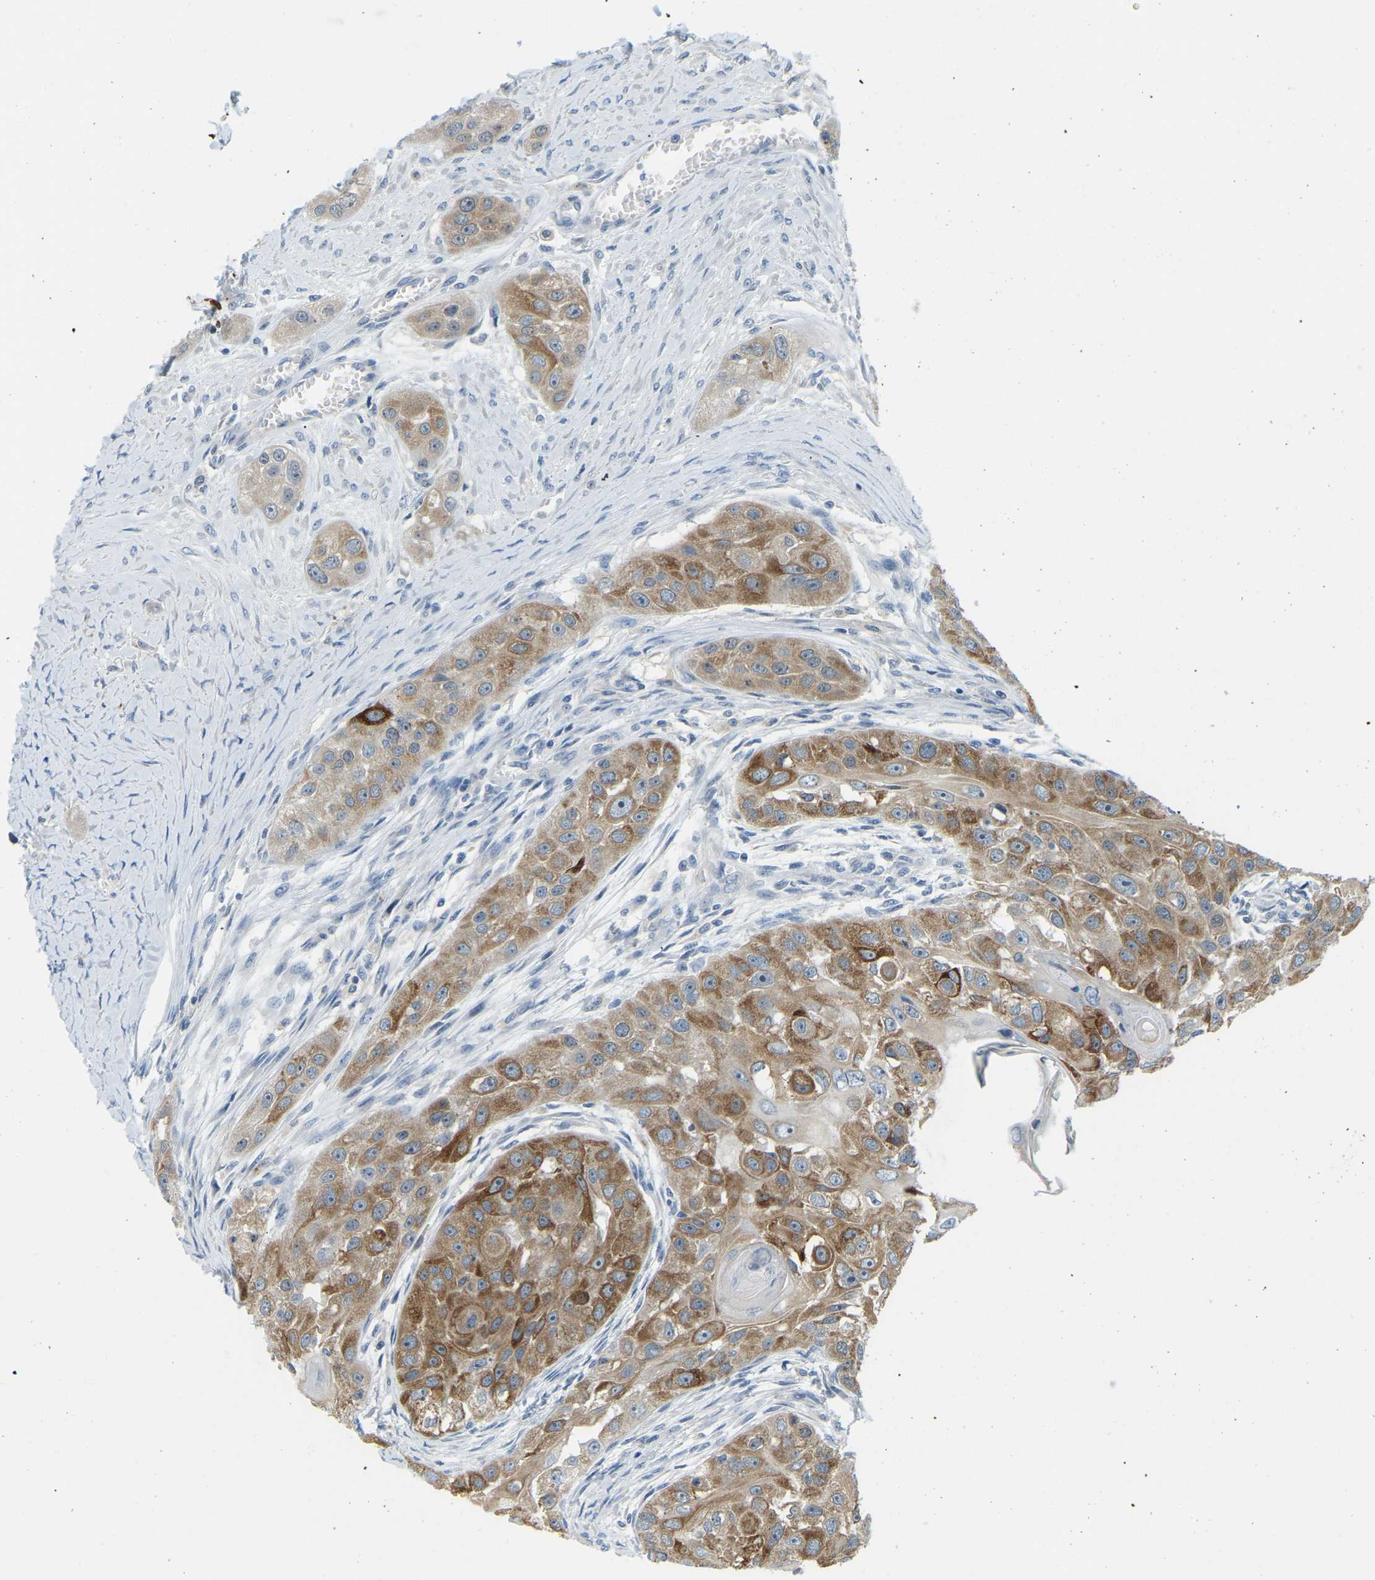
{"staining": {"intensity": "moderate", "quantity": ">75%", "location": "cytoplasmic/membranous"}, "tissue": "head and neck cancer", "cell_type": "Tumor cells", "image_type": "cancer", "snomed": [{"axis": "morphology", "description": "Normal tissue, NOS"}, {"axis": "morphology", "description": "Squamous cell carcinoma, NOS"}, {"axis": "topography", "description": "Skeletal muscle"}, {"axis": "topography", "description": "Head-Neck"}], "caption": "Human head and neck squamous cell carcinoma stained with a brown dye demonstrates moderate cytoplasmic/membranous positive staining in about >75% of tumor cells.", "gene": "NME8", "patient": {"sex": "male", "age": 51}}